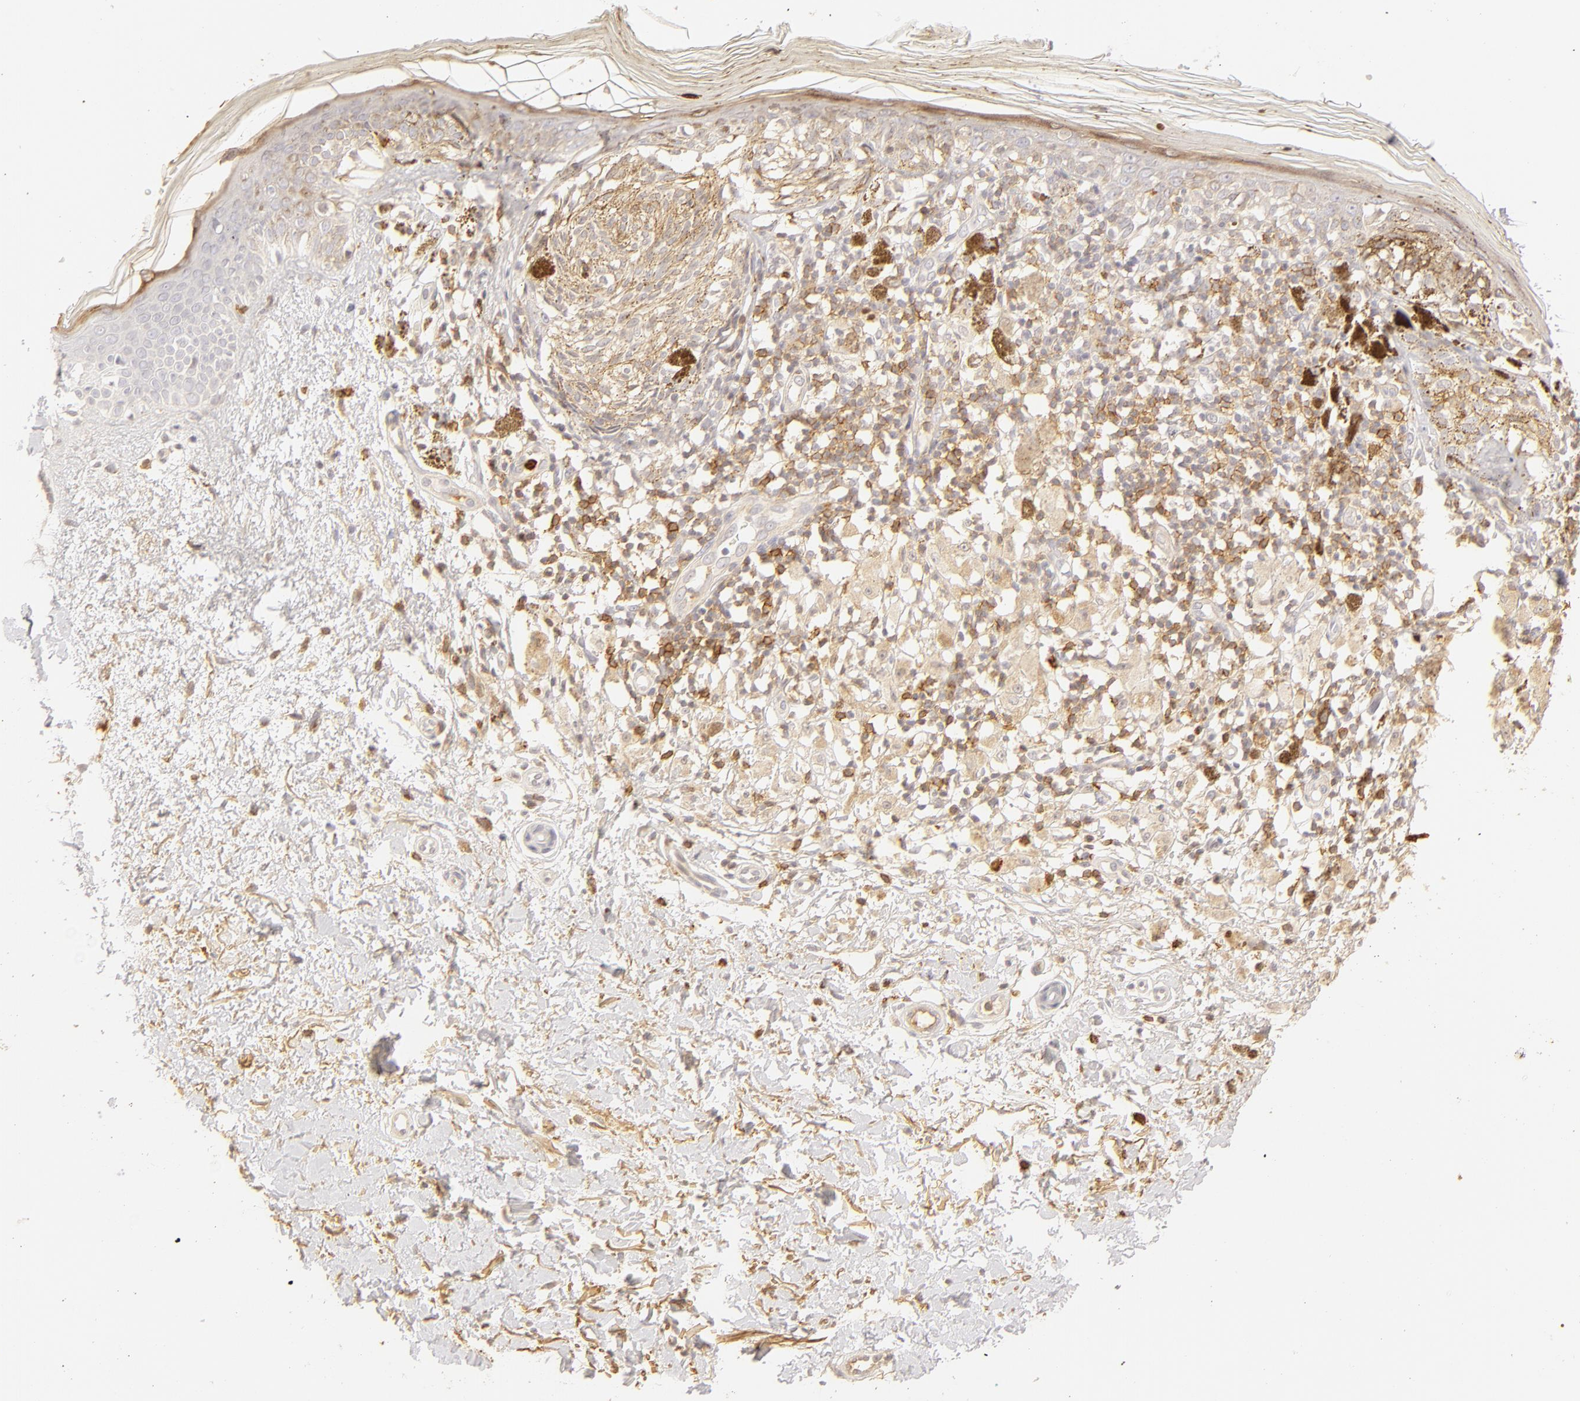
{"staining": {"intensity": "negative", "quantity": "none", "location": "none"}, "tissue": "melanoma", "cell_type": "Tumor cells", "image_type": "cancer", "snomed": [{"axis": "morphology", "description": "Malignant melanoma, NOS"}, {"axis": "topography", "description": "Skin"}], "caption": "High power microscopy photomicrograph of an immunohistochemistry histopathology image of malignant melanoma, revealing no significant expression in tumor cells.", "gene": "C1R", "patient": {"sex": "male", "age": 88}}